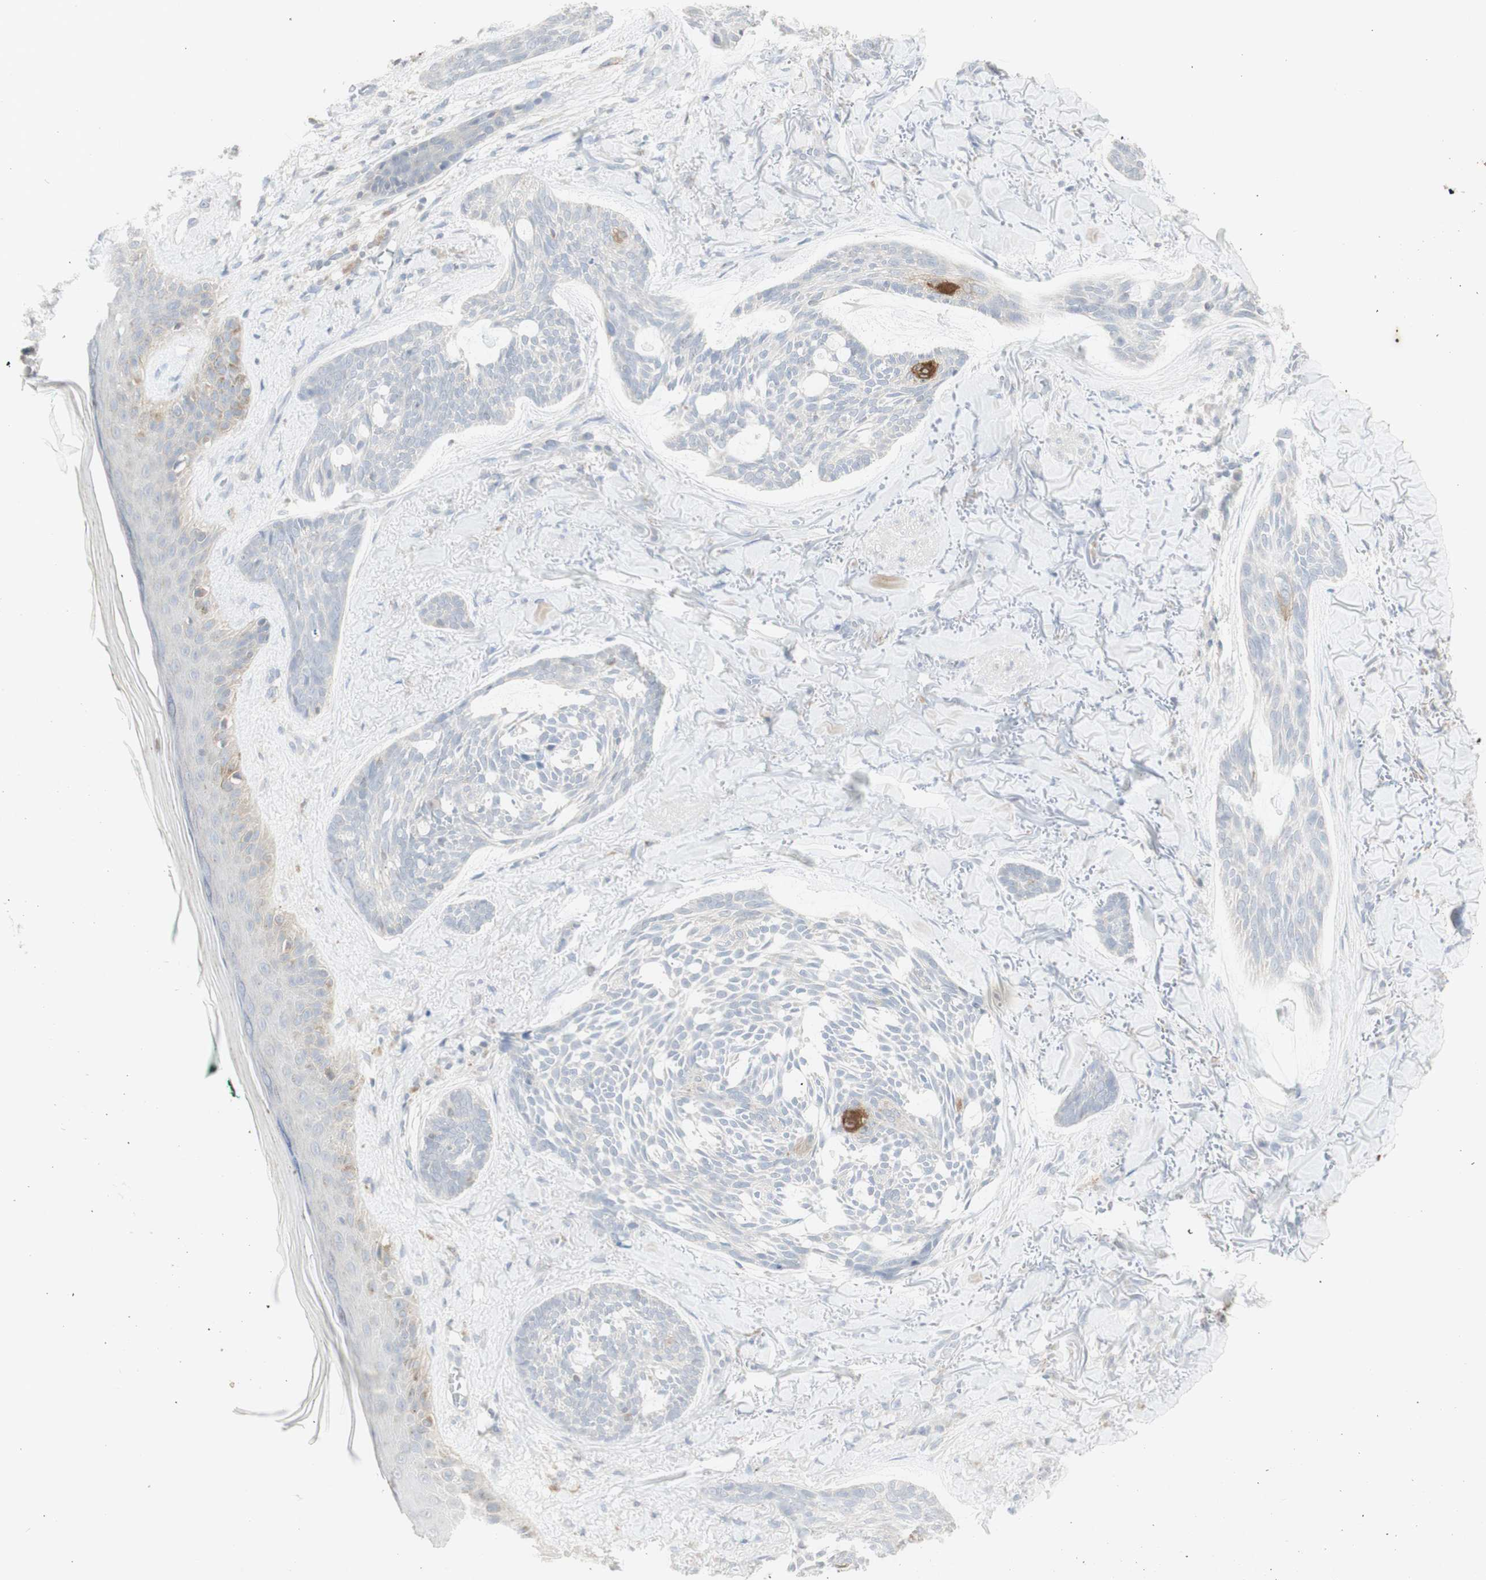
{"staining": {"intensity": "negative", "quantity": "none", "location": "none"}, "tissue": "skin cancer", "cell_type": "Tumor cells", "image_type": "cancer", "snomed": [{"axis": "morphology", "description": "Basal cell carcinoma"}, {"axis": "topography", "description": "Skin"}], "caption": "DAB immunohistochemical staining of skin basal cell carcinoma exhibits no significant staining in tumor cells.", "gene": "ATP6V1B1", "patient": {"sex": "male", "age": 43}}